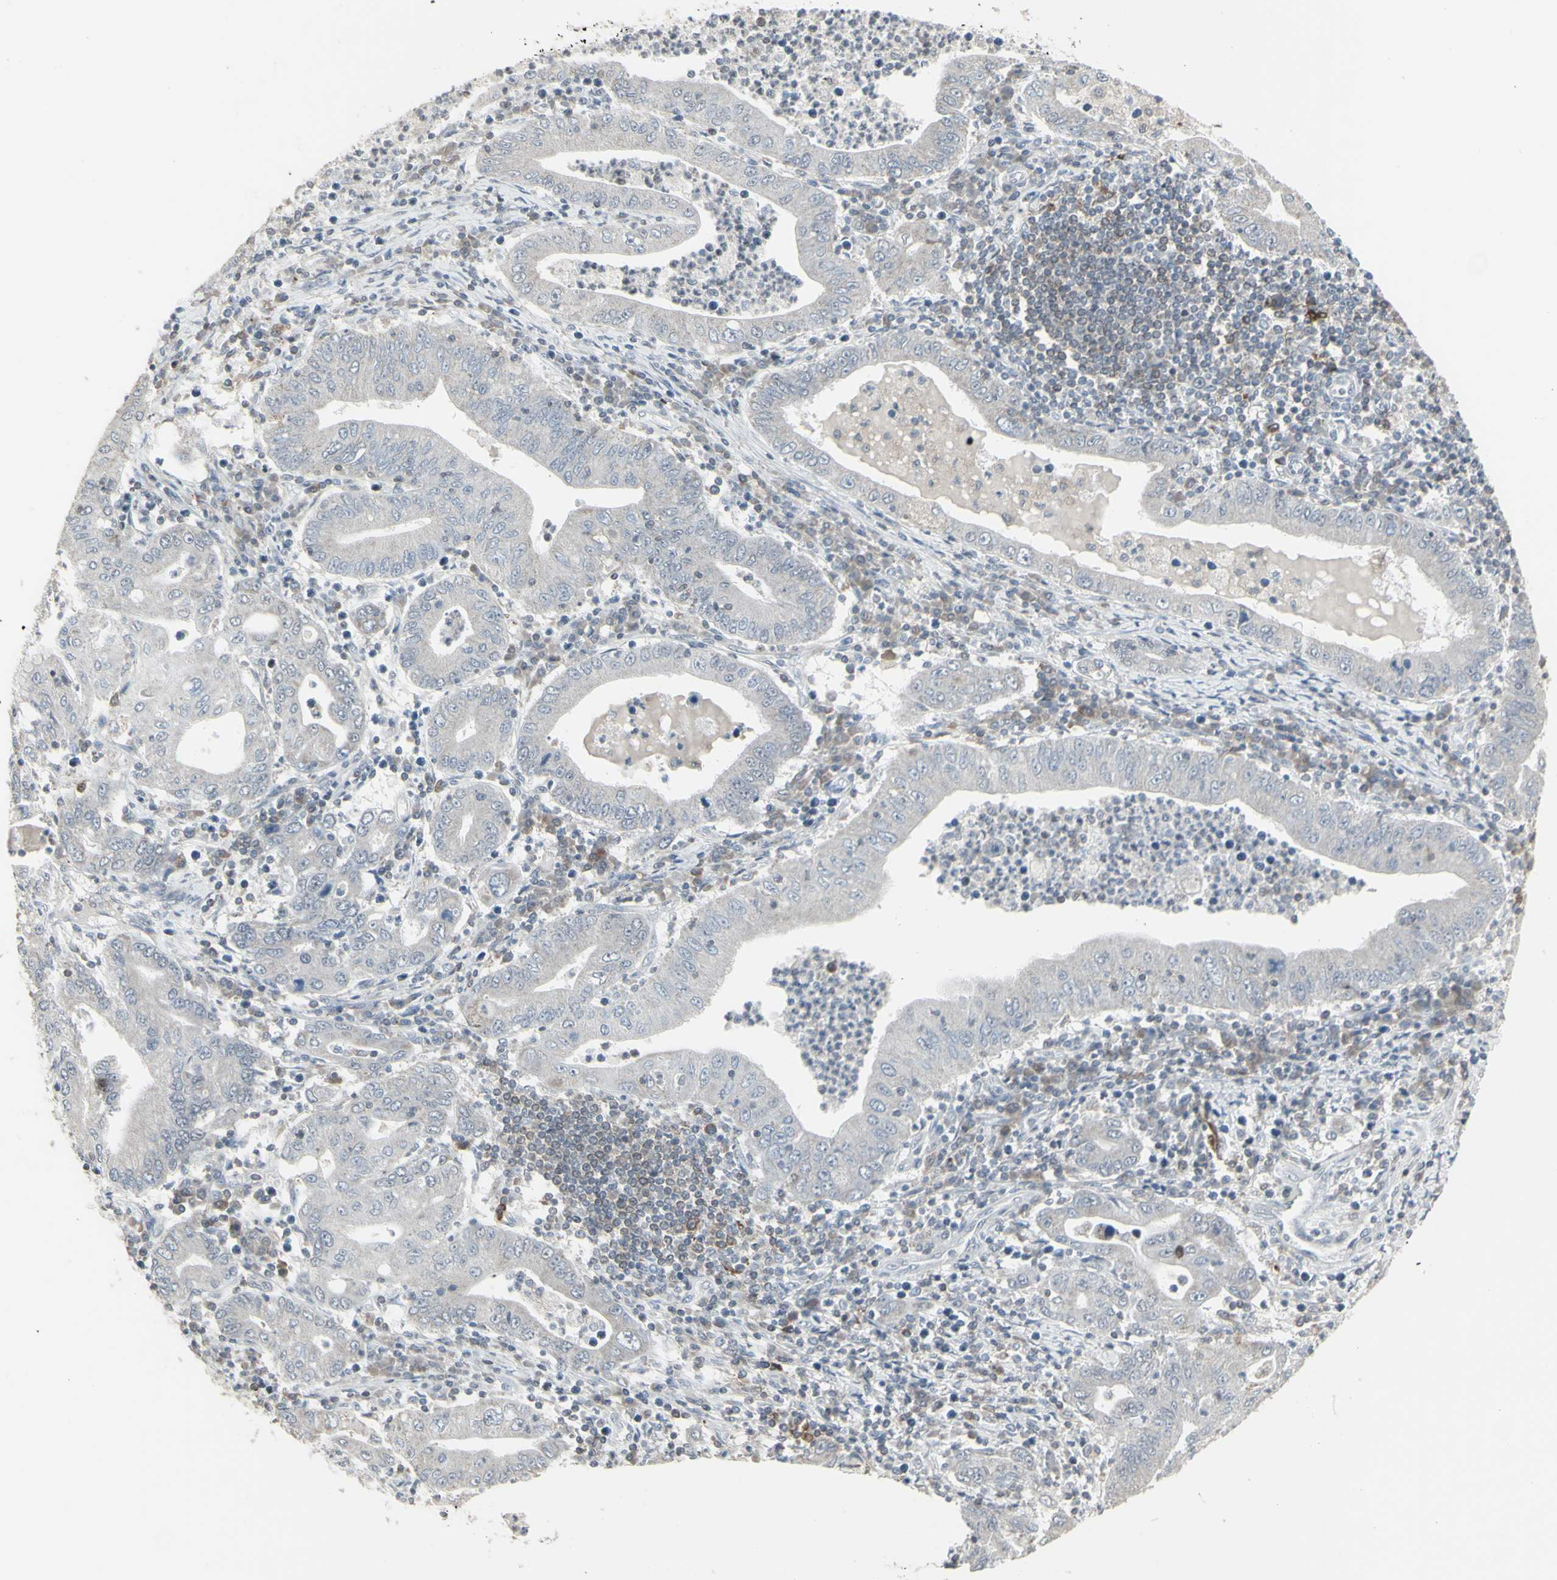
{"staining": {"intensity": "negative", "quantity": "none", "location": "none"}, "tissue": "stomach cancer", "cell_type": "Tumor cells", "image_type": "cancer", "snomed": [{"axis": "morphology", "description": "Normal tissue, NOS"}, {"axis": "morphology", "description": "Adenocarcinoma, NOS"}, {"axis": "topography", "description": "Esophagus"}, {"axis": "topography", "description": "Stomach, upper"}, {"axis": "topography", "description": "Peripheral nerve tissue"}], "caption": "High power microscopy photomicrograph of an IHC photomicrograph of stomach cancer, revealing no significant expression in tumor cells.", "gene": "SAMSN1", "patient": {"sex": "male", "age": 62}}